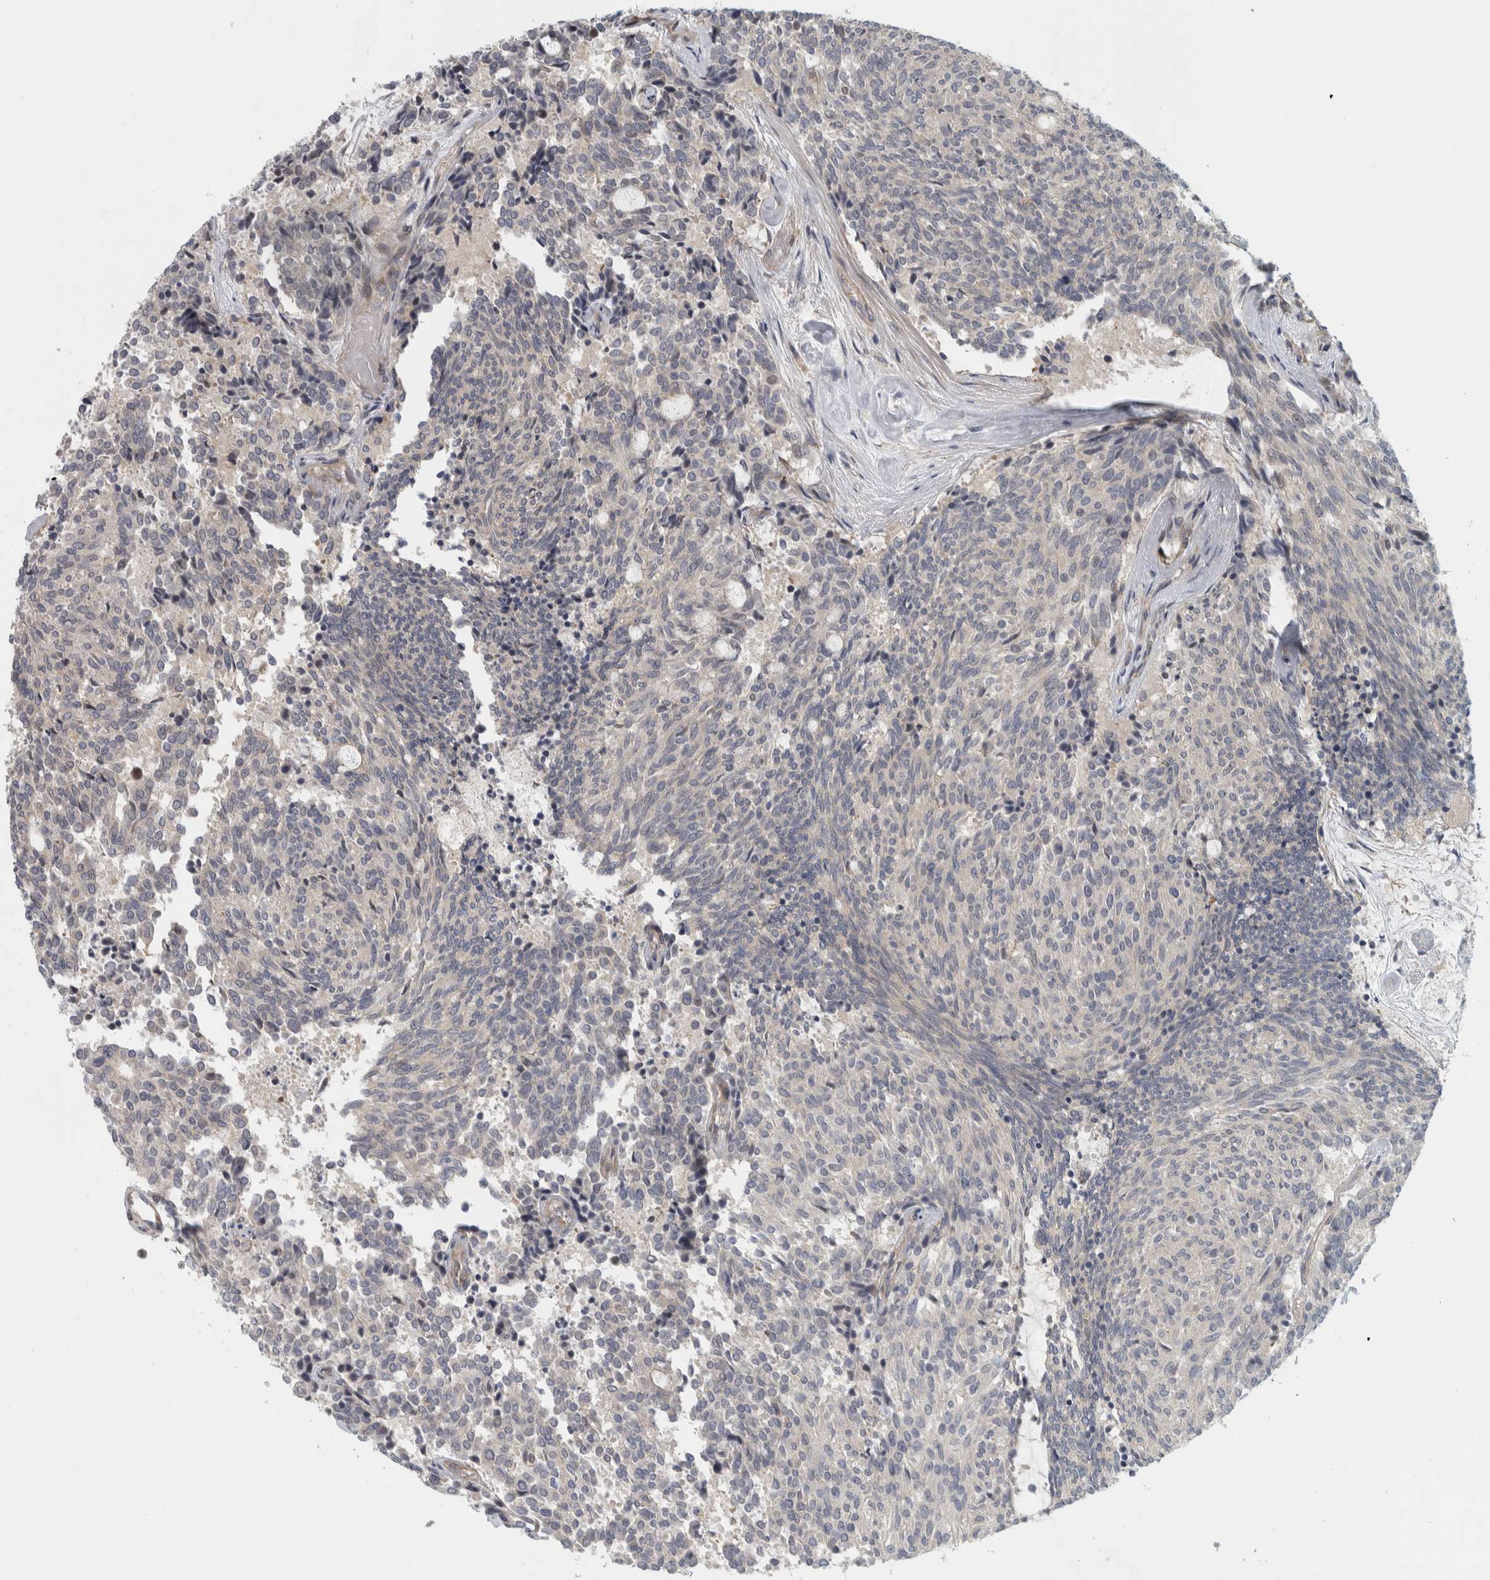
{"staining": {"intensity": "negative", "quantity": "none", "location": "none"}, "tissue": "carcinoid", "cell_type": "Tumor cells", "image_type": "cancer", "snomed": [{"axis": "morphology", "description": "Carcinoid, malignant, NOS"}, {"axis": "topography", "description": "Pancreas"}], "caption": "DAB (3,3'-diaminobenzidine) immunohistochemical staining of carcinoid displays no significant expression in tumor cells. Nuclei are stained in blue.", "gene": "ZNF804B", "patient": {"sex": "female", "age": 54}}